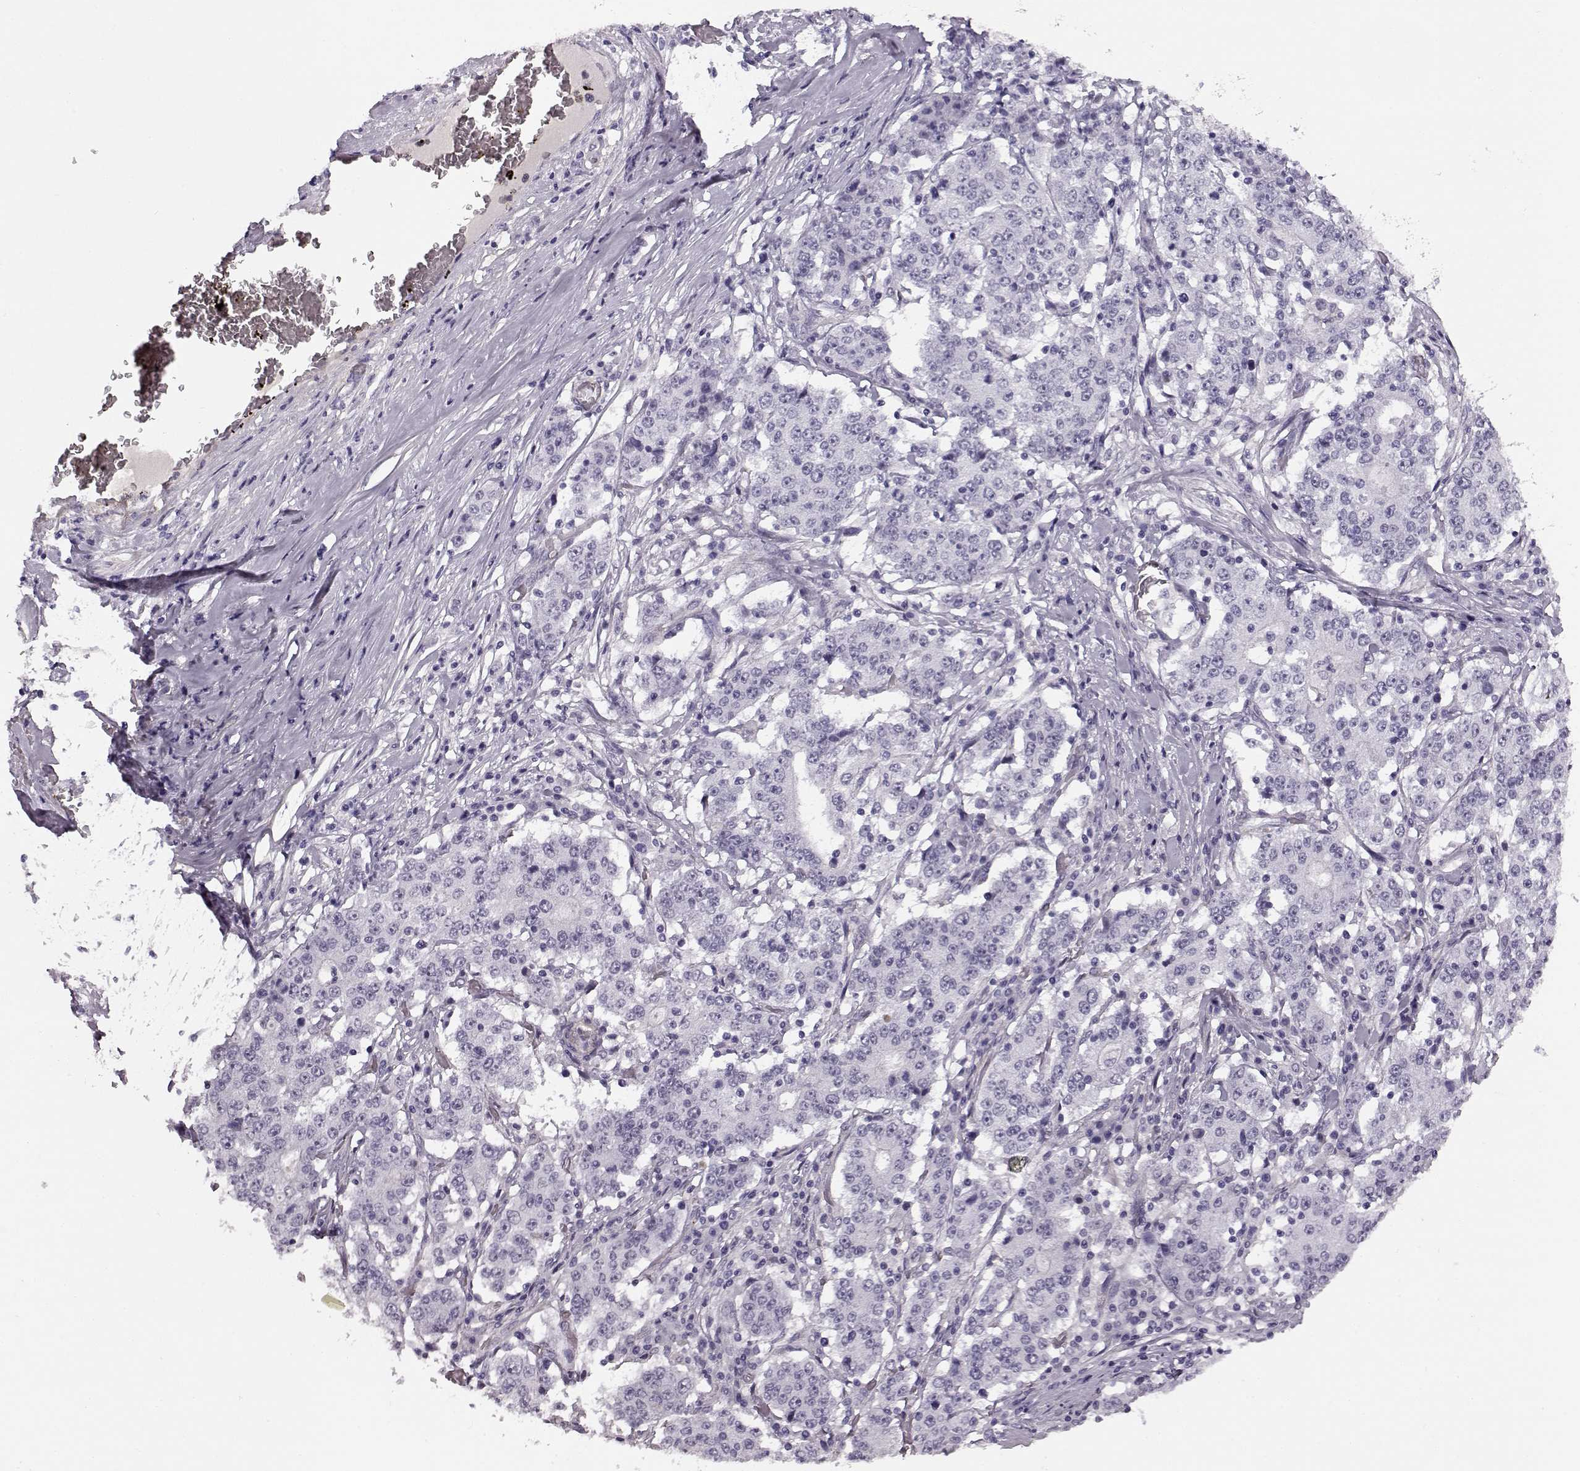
{"staining": {"intensity": "negative", "quantity": "none", "location": "none"}, "tissue": "stomach cancer", "cell_type": "Tumor cells", "image_type": "cancer", "snomed": [{"axis": "morphology", "description": "Adenocarcinoma, NOS"}, {"axis": "topography", "description": "Stomach"}], "caption": "A micrograph of human stomach adenocarcinoma is negative for staining in tumor cells. (DAB (3,3'-diaminobenzidine) IHC, high magnification).", "gene": "TRIM69", "patient": {"sex": "male", "age": 59}}